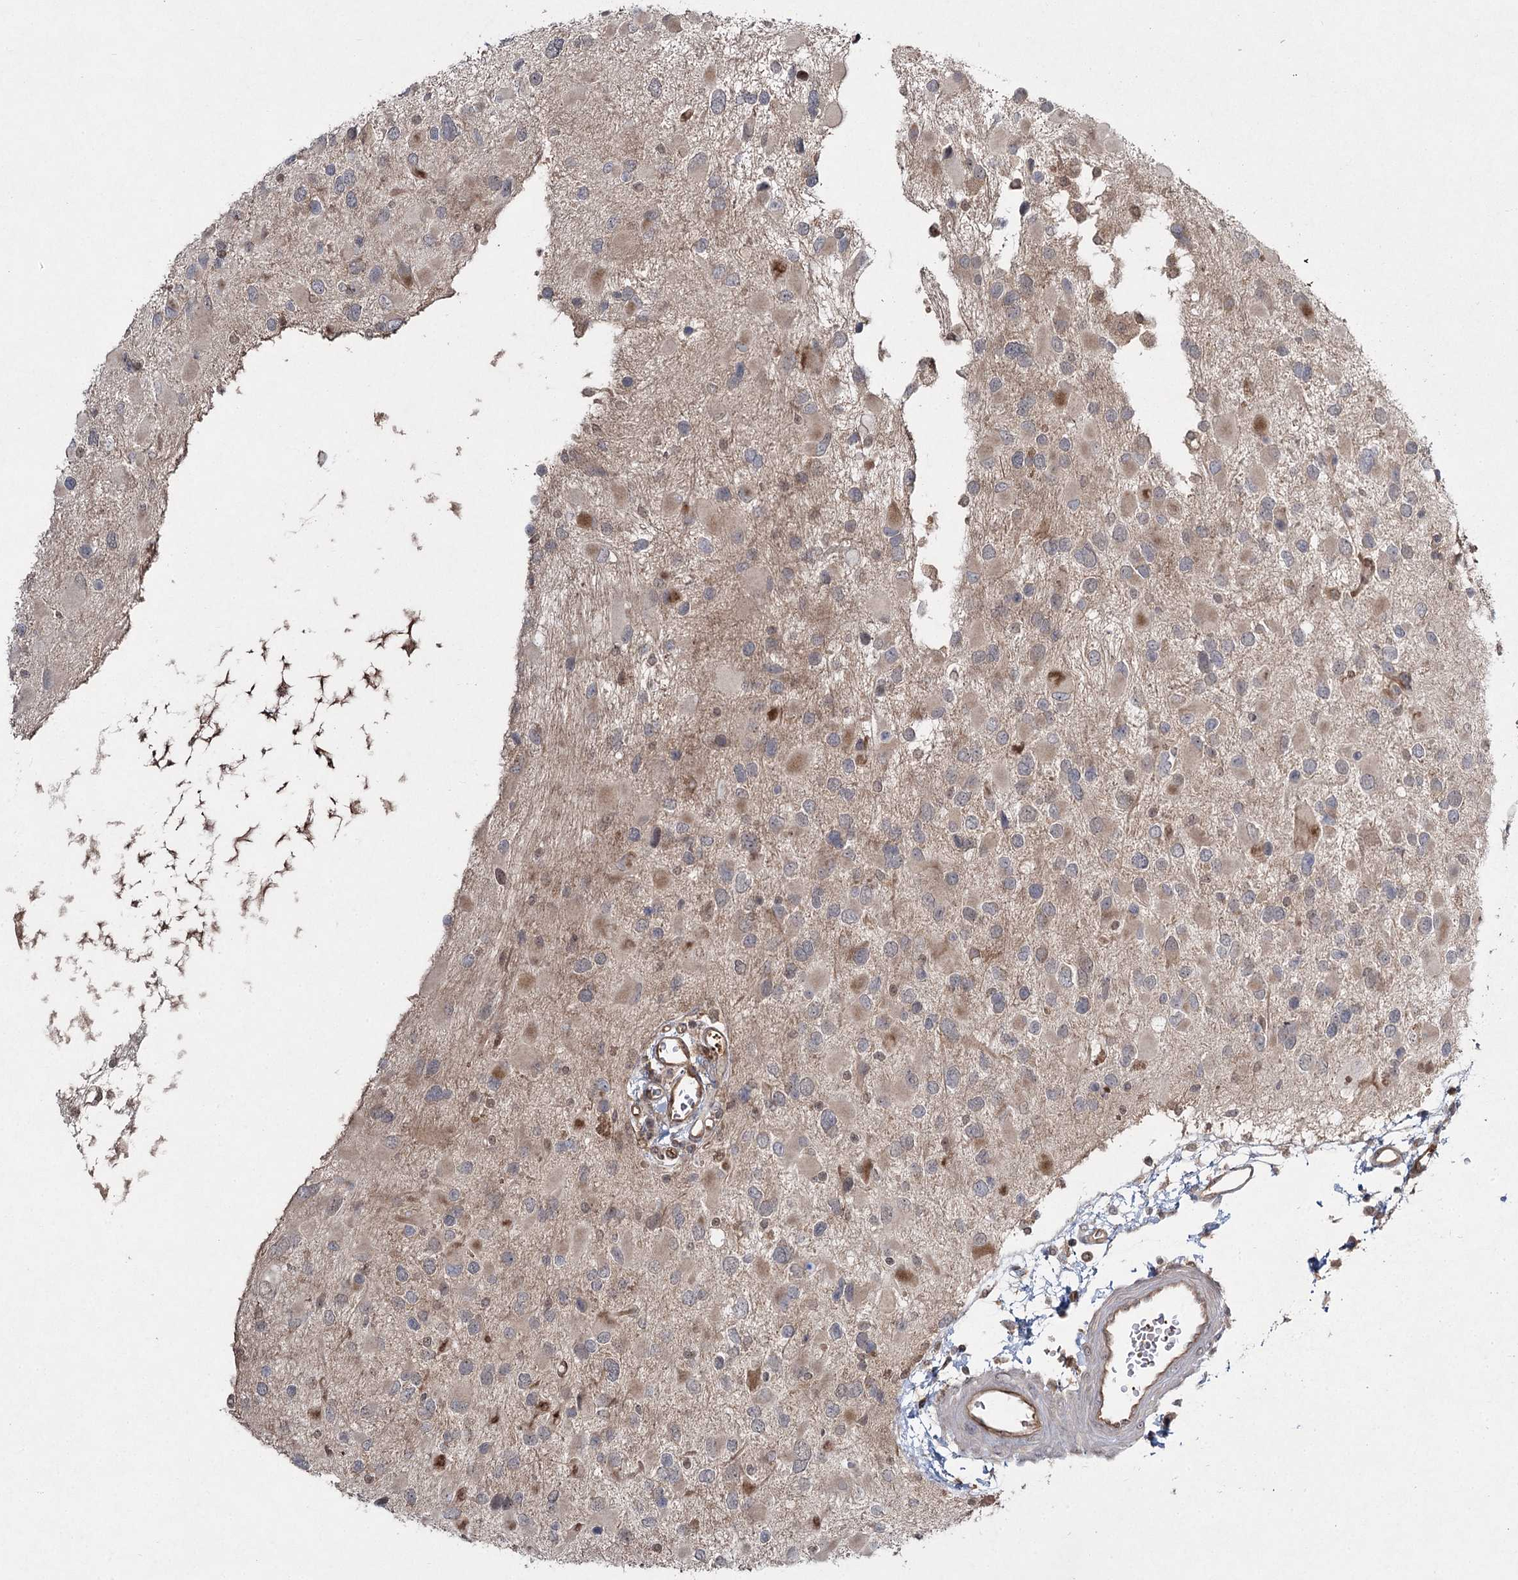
{"staining": {"intensity": "weak", "quantity": "<25%", "location": "cytoplasmic/membranous"}, "tissue": "glioma", "cell_type": "Tumor cells", "image_type": "cancer", "snomed": [{"axis": "morphology", "description": "Glioma, malignant, High grade"}, {"axis": "topography", "description": "Brain"}], "caption": "A high-resolution photomicrograph shows IHC staining of glioma, which exhibits no significant staining in tumor cells.", "gene": "WDR44", "patient": {"sex": "male", "age": 53}}